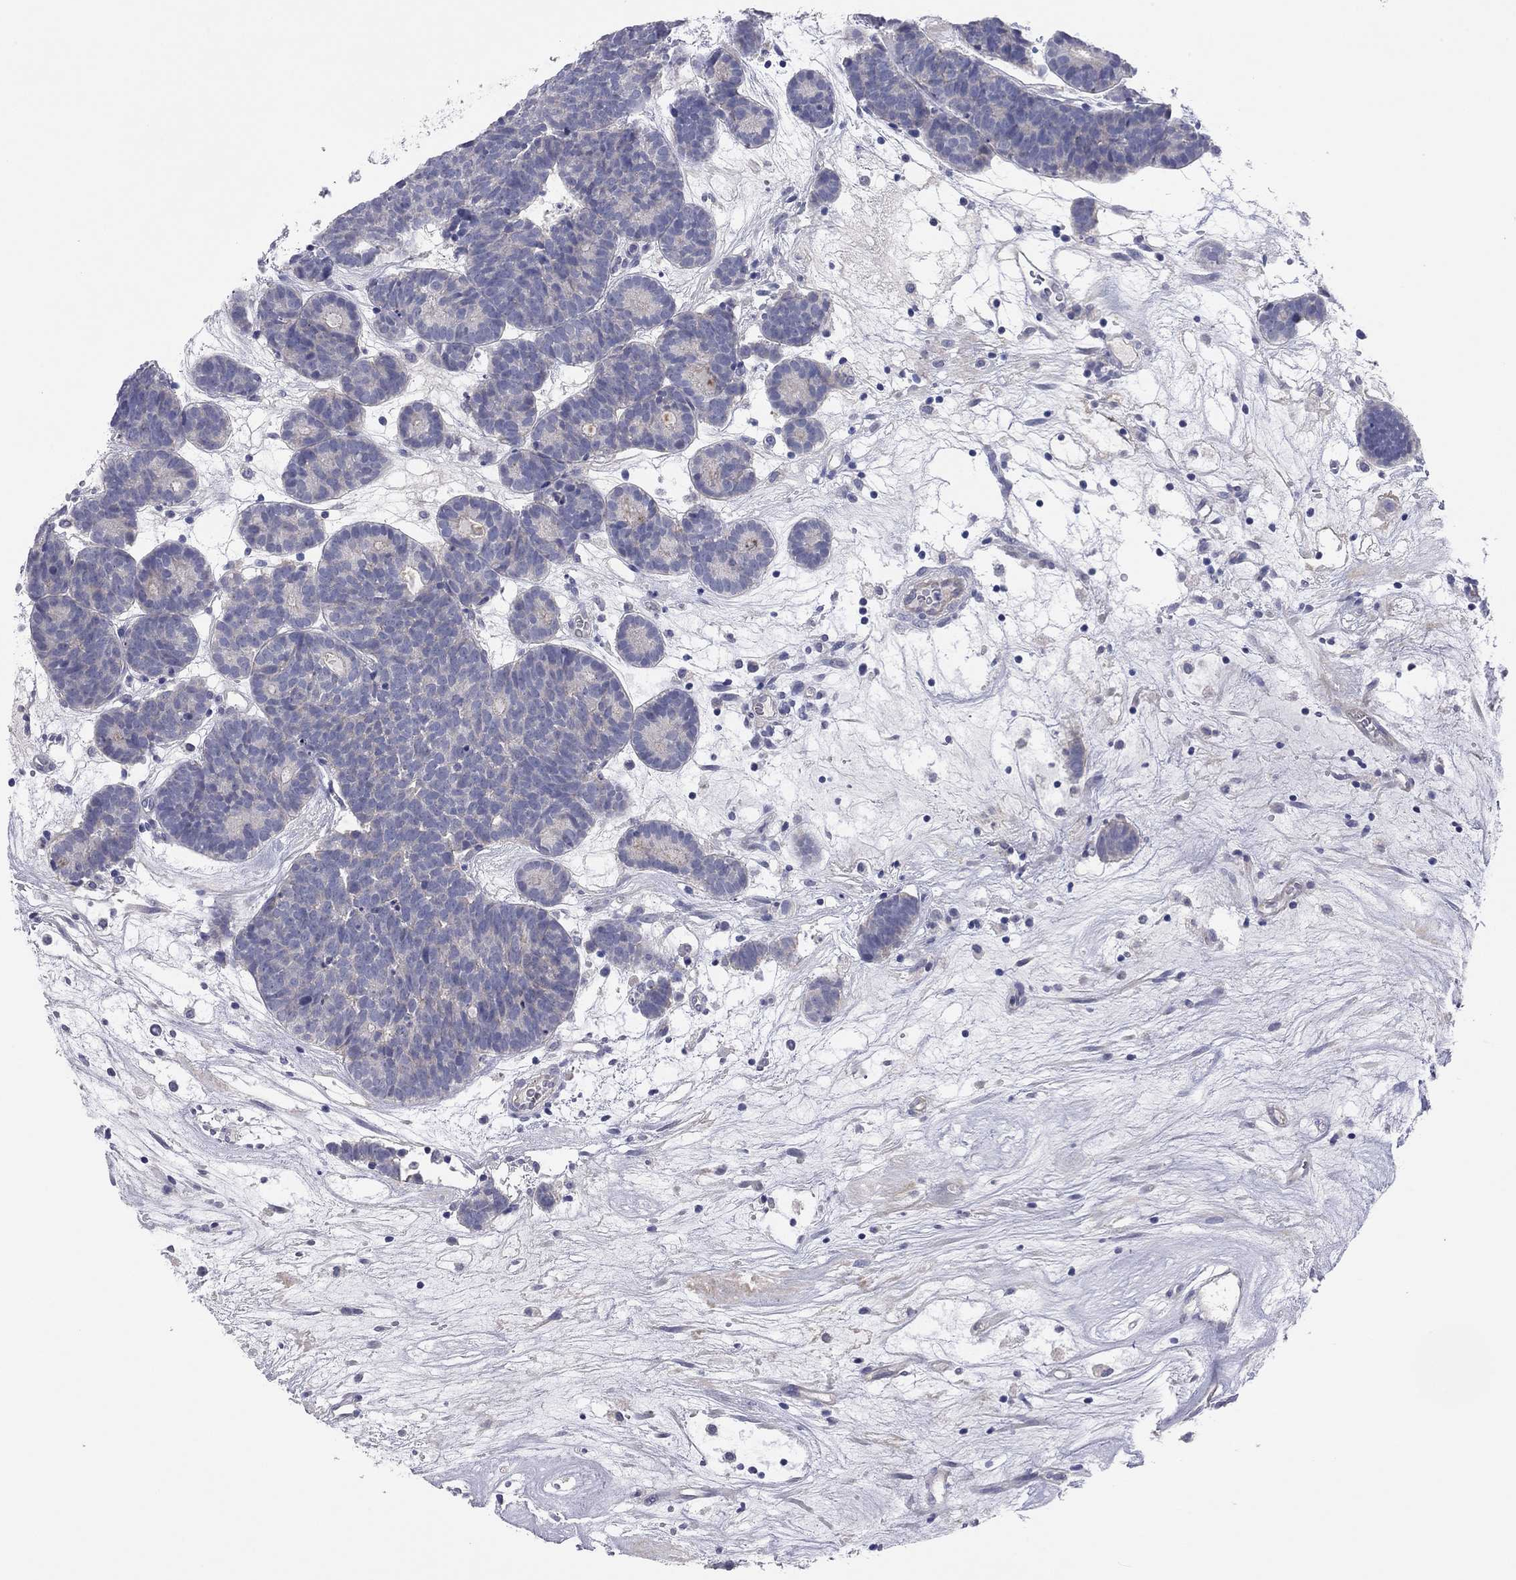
{"staining": {"intensity": "negative", "quantity": "none", "location": "none"}, "tissue": "head and neck cancer", "cell_type": "Tumor cells", "image_type": "cancer", "snomed": [{"axis": "morphology", "description": "Adenocarcinoma, NOS"}, {"axis": "topography", "description": "Head-Neck"}], "caption": "Immunohistochemistry (IHC) of head and neck adenocarcinoma shows no positivity in tumor cells.", "gene": "KCNB1", "patient": {"sex": "female", "age": 81}}